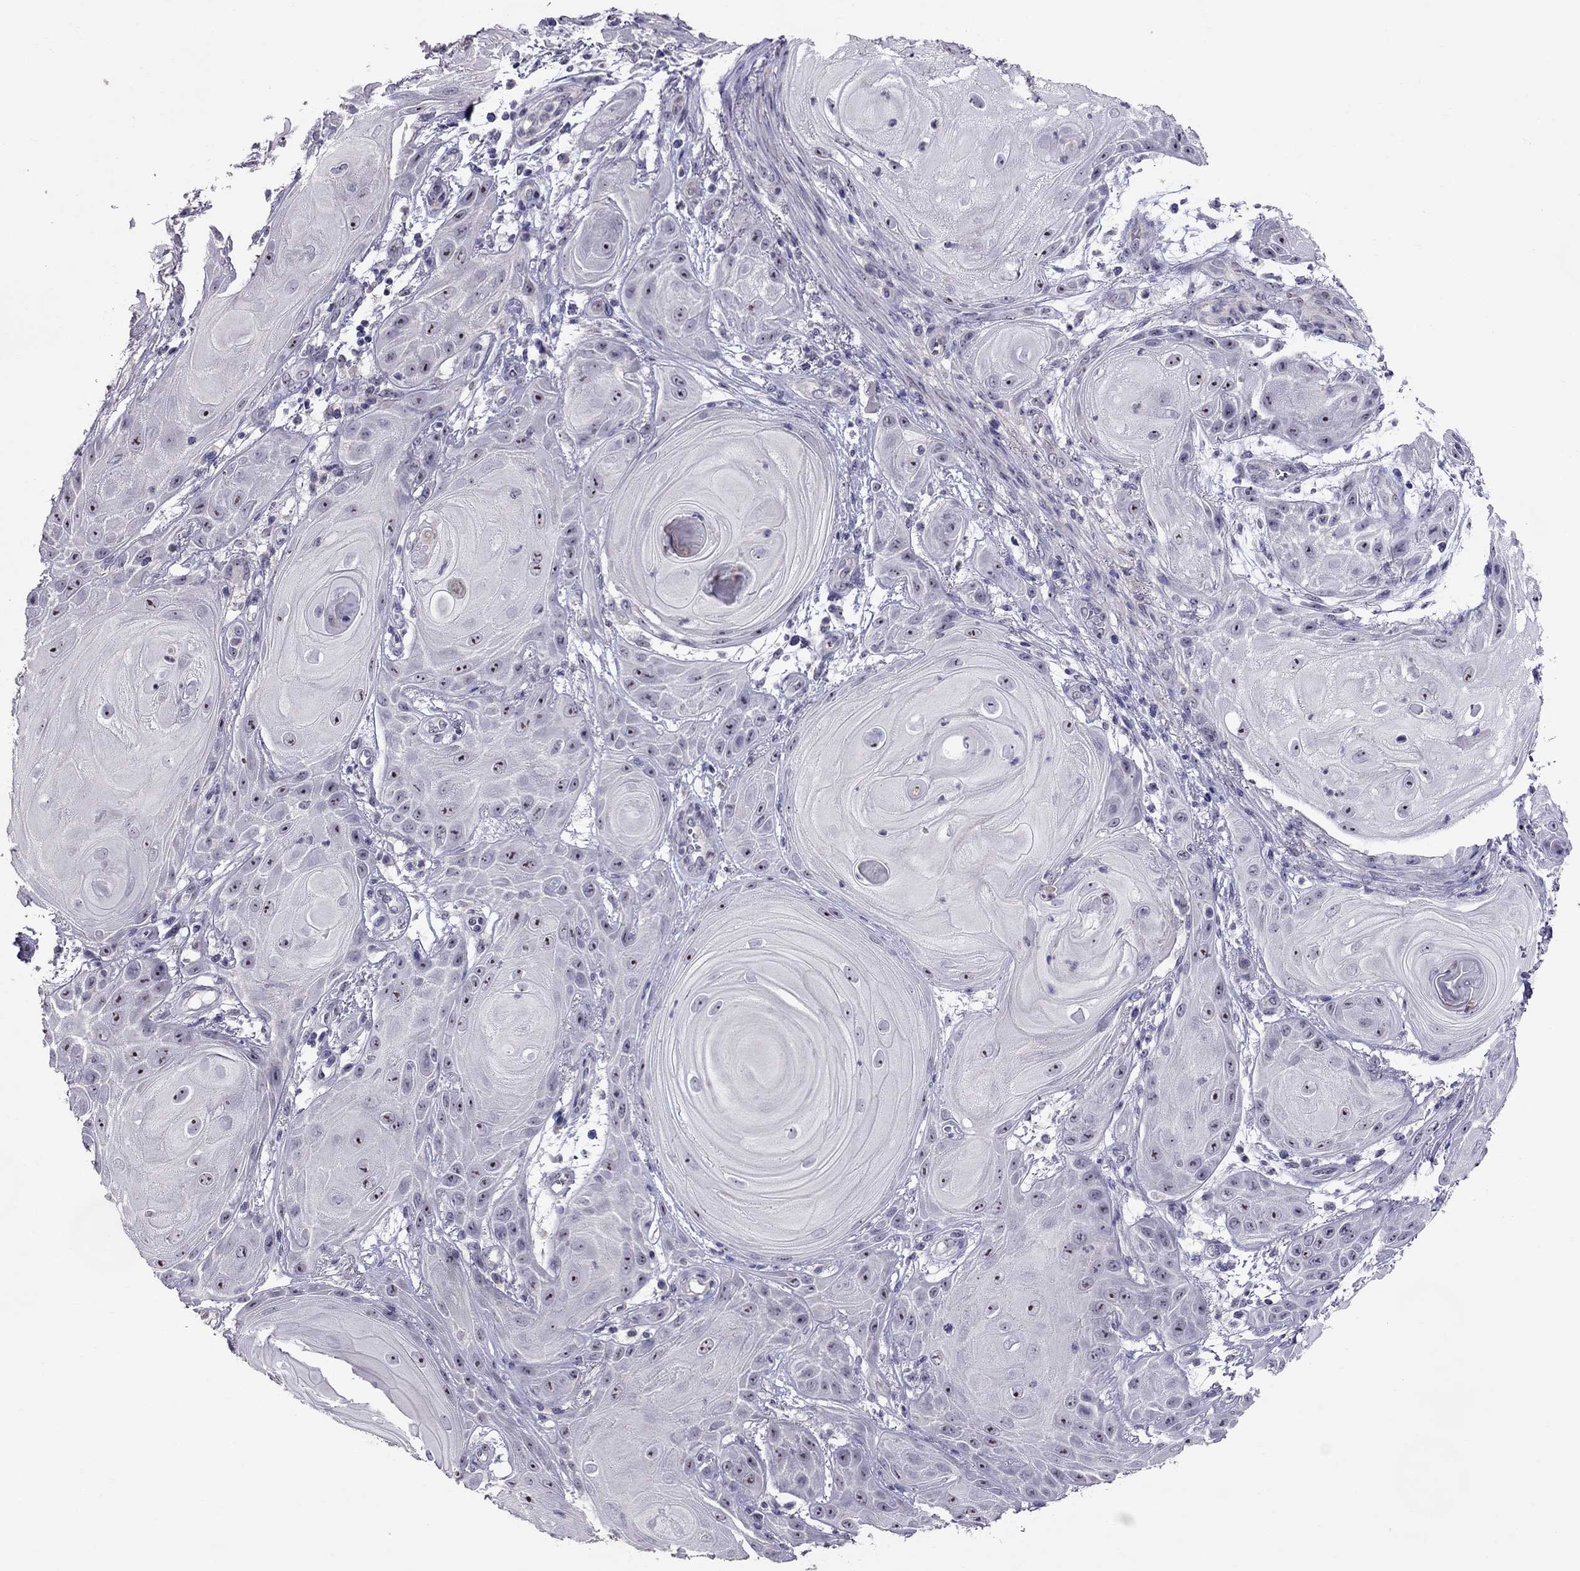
{"staining": {"intensity": "negative", "quantity": "none", "location": "none"}, "tissue": "skin cancer", "cell_type": "Tumor cells", "image_type": "cancer", "snomed": [{"axis": "morphology", "description": "Squamous cell carcinoma, NOS"}, {"axis": "topography", "description": "Skin"}], "caption": "Tumor cells are negative for protein expression in human squamous cell carcinoma (skin).", "gene": "LRRC46", "patient": {"sex": "male", "age": 62}}